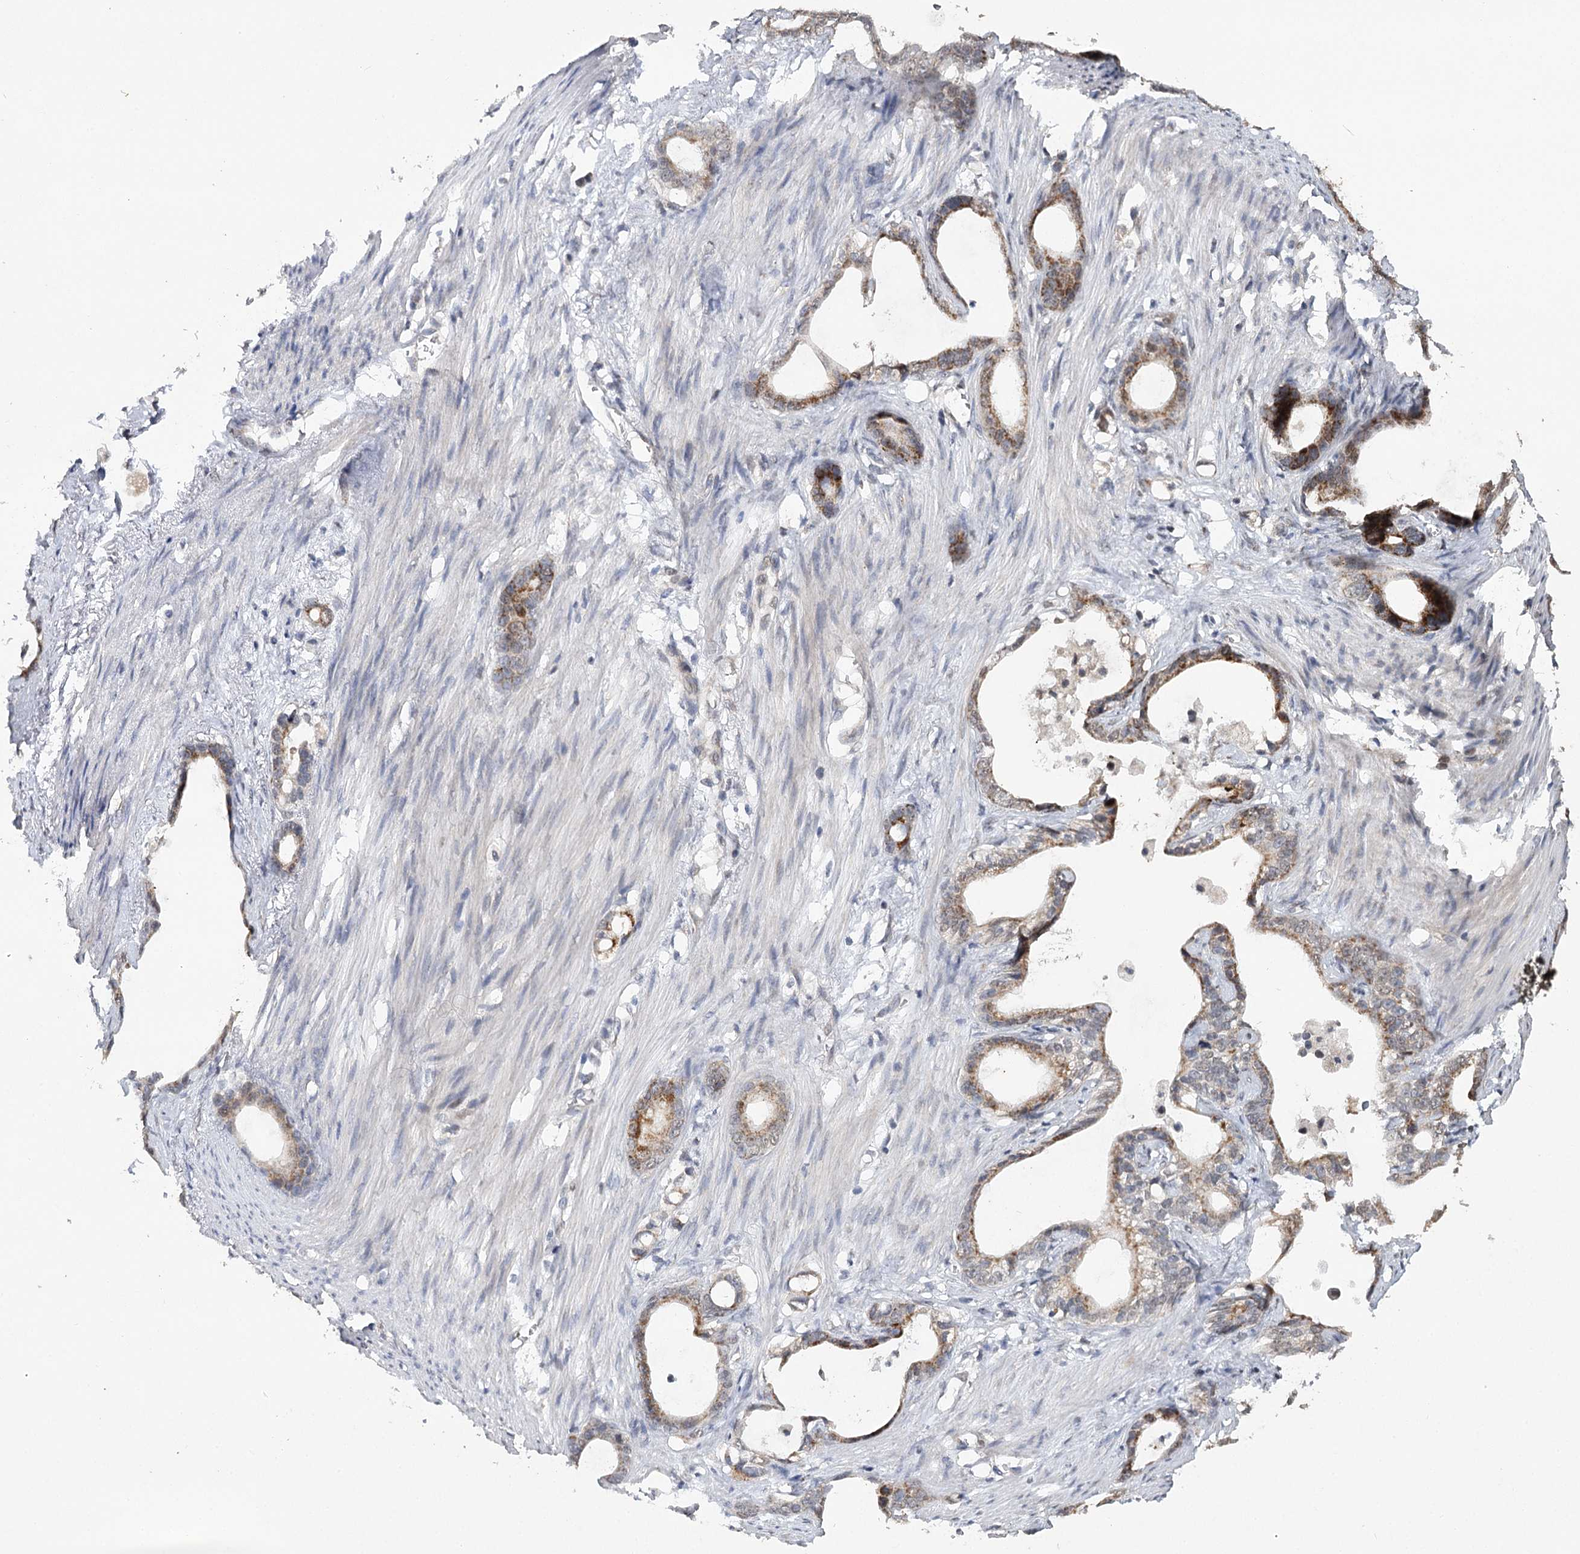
{"staining": {"intensity": "moderate", "quantity": ">75%", "location": "cytoplasmic/membranous"}, "tissue": "stomach cancer", "cell_type": "Tumor cells", "image_type": "cancer", "snomed": [{"axis": "morphology", "description": "Adenocarcinoma, NOS"}, {"axis": "topography", "description": "Stomach"}], "caption": "The histopathology image reveals a brown stain indicating the presence of a protein in the cytoplasmic/membranous of tumor cells in adenocarcinoma (stomach).", "gene": "ZNRF3", "patient": {"sex": "female", "age": 75}}